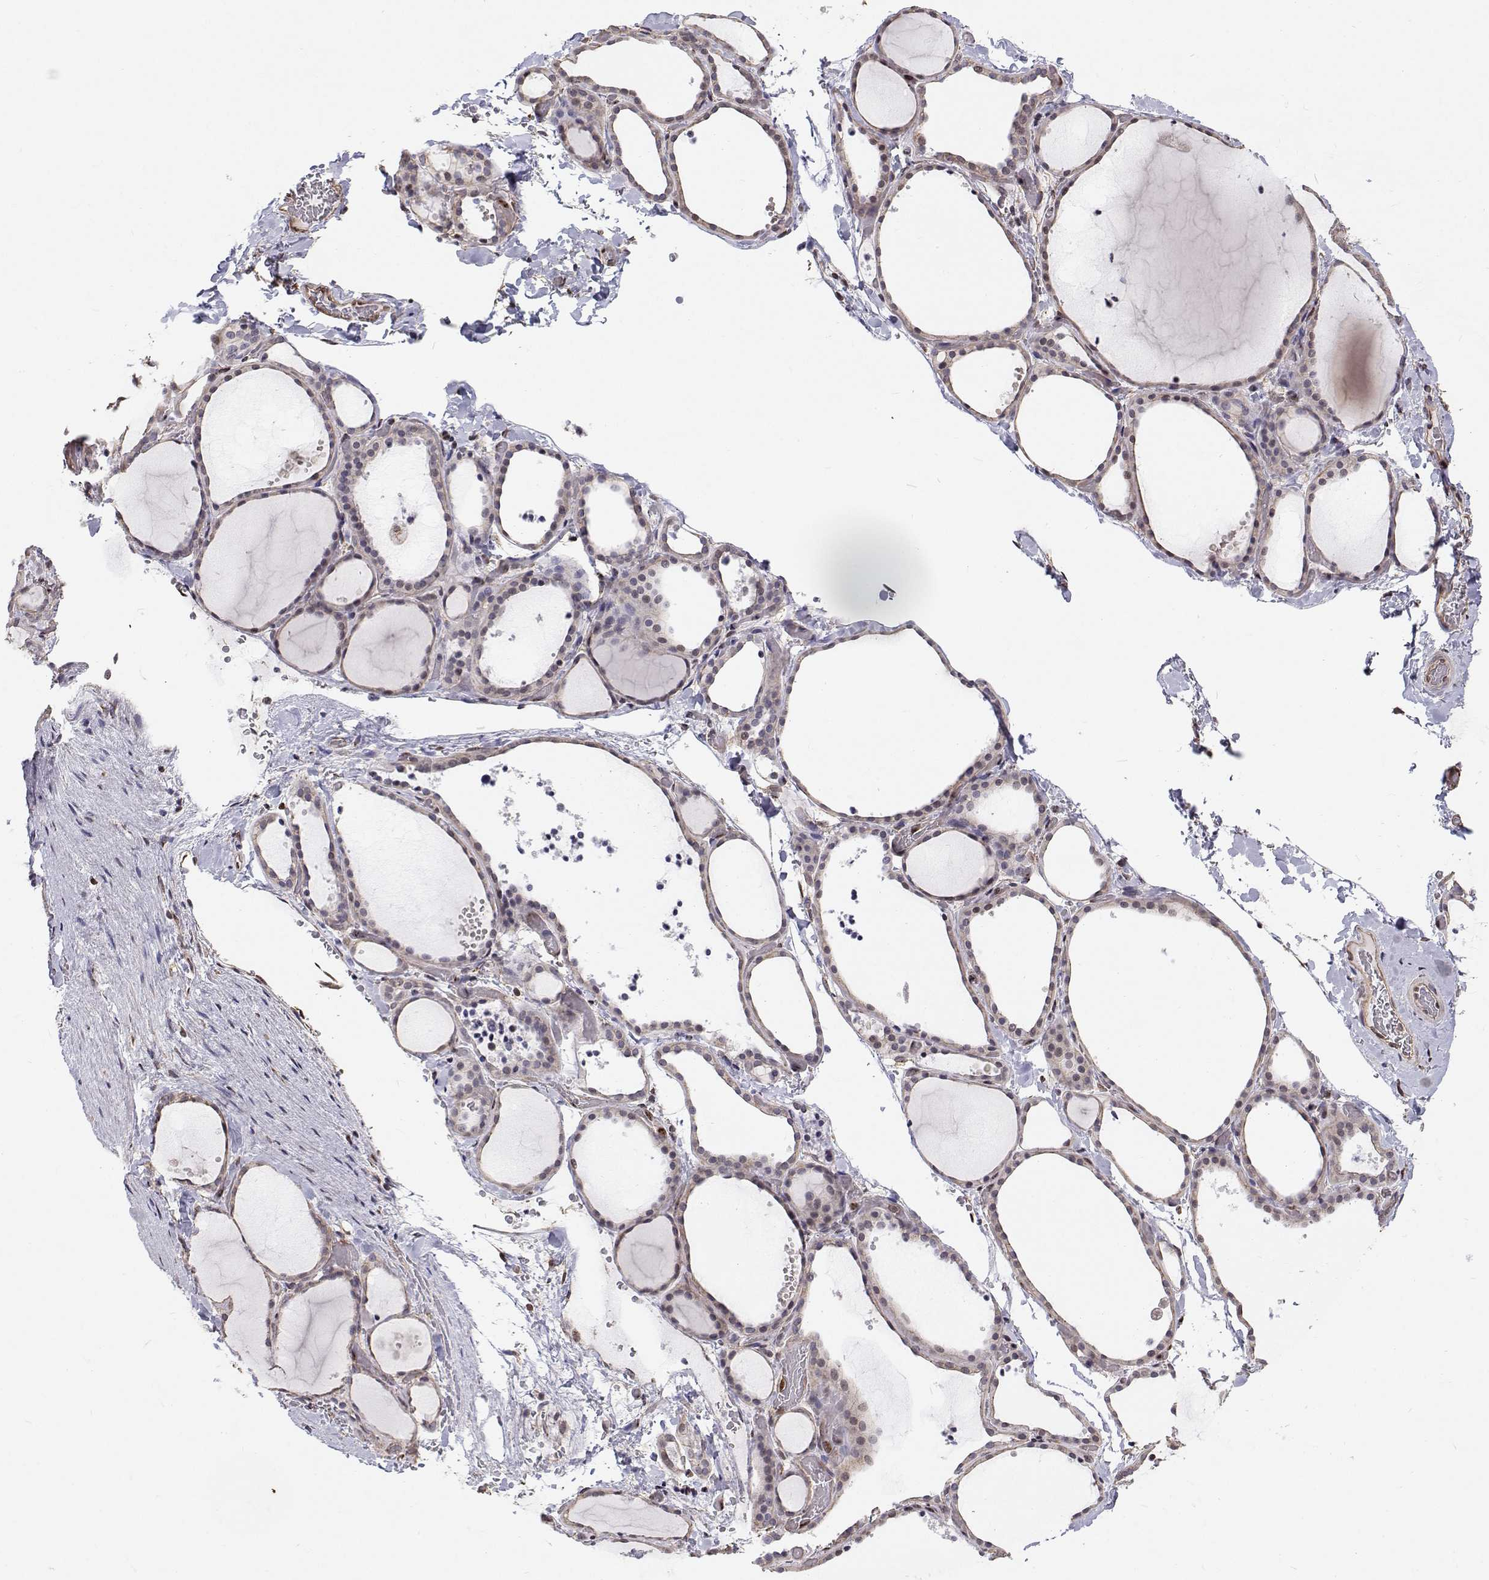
{"staining": {"intensity": "negative", "quantity": "none", "location": "none"}, "tissue": "thyroid gland", "cell_type": "Glandular cells", "image_type": "normal", "snomed": [{"axis": "morphology", "description": "Normal tissue, NOS"}, {"axis": "topography", "description": "Thyroid gland"}], "caption": "Image shows no significant protein expression in glandular cells of benign thyroid gland. (DAB immunohistochemistry with hematoxylin counter stain).", "gene": "GSDMA", "patient": {"sex": "female", "age": 36}}